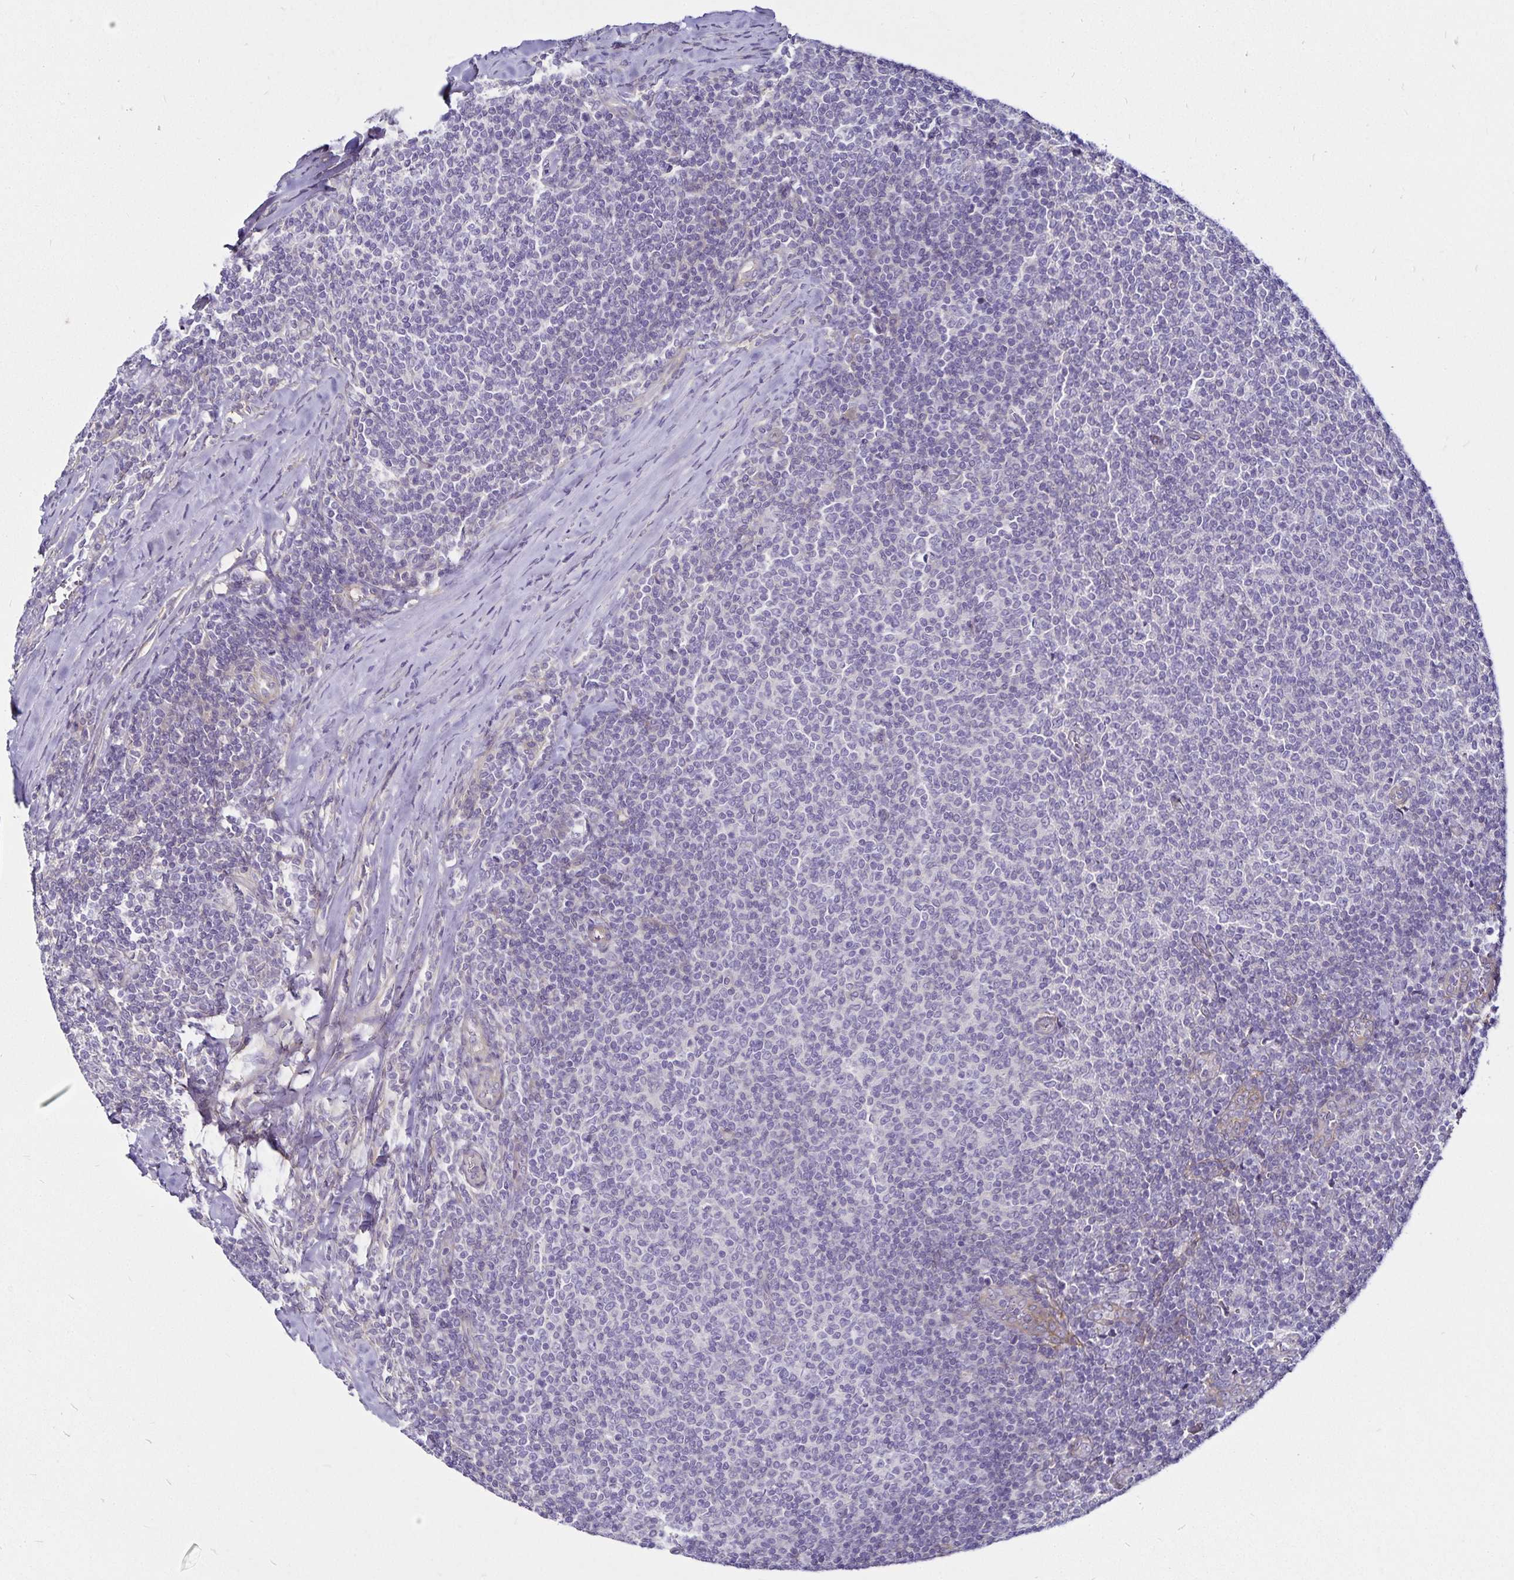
{"staining": {"intensity": "negative", "quantity": "none", "location": "none"}, "tissue": "lymphoma", "cell_type": "Tumor cells", "image_type": "cancer", "snomed": [{"axis": "morphology", "description": "Malignant lymphoma, non-Hodgkin's type, Low grade"}, {"axis": "topography", "description": "Lymph node"}], "caption": "DAB immunohistochemical staining of human lymphoma reveals no significant staining in tumor cells.", "gene": "GNG12", "patient": {"sex": "male", "age": 52}}